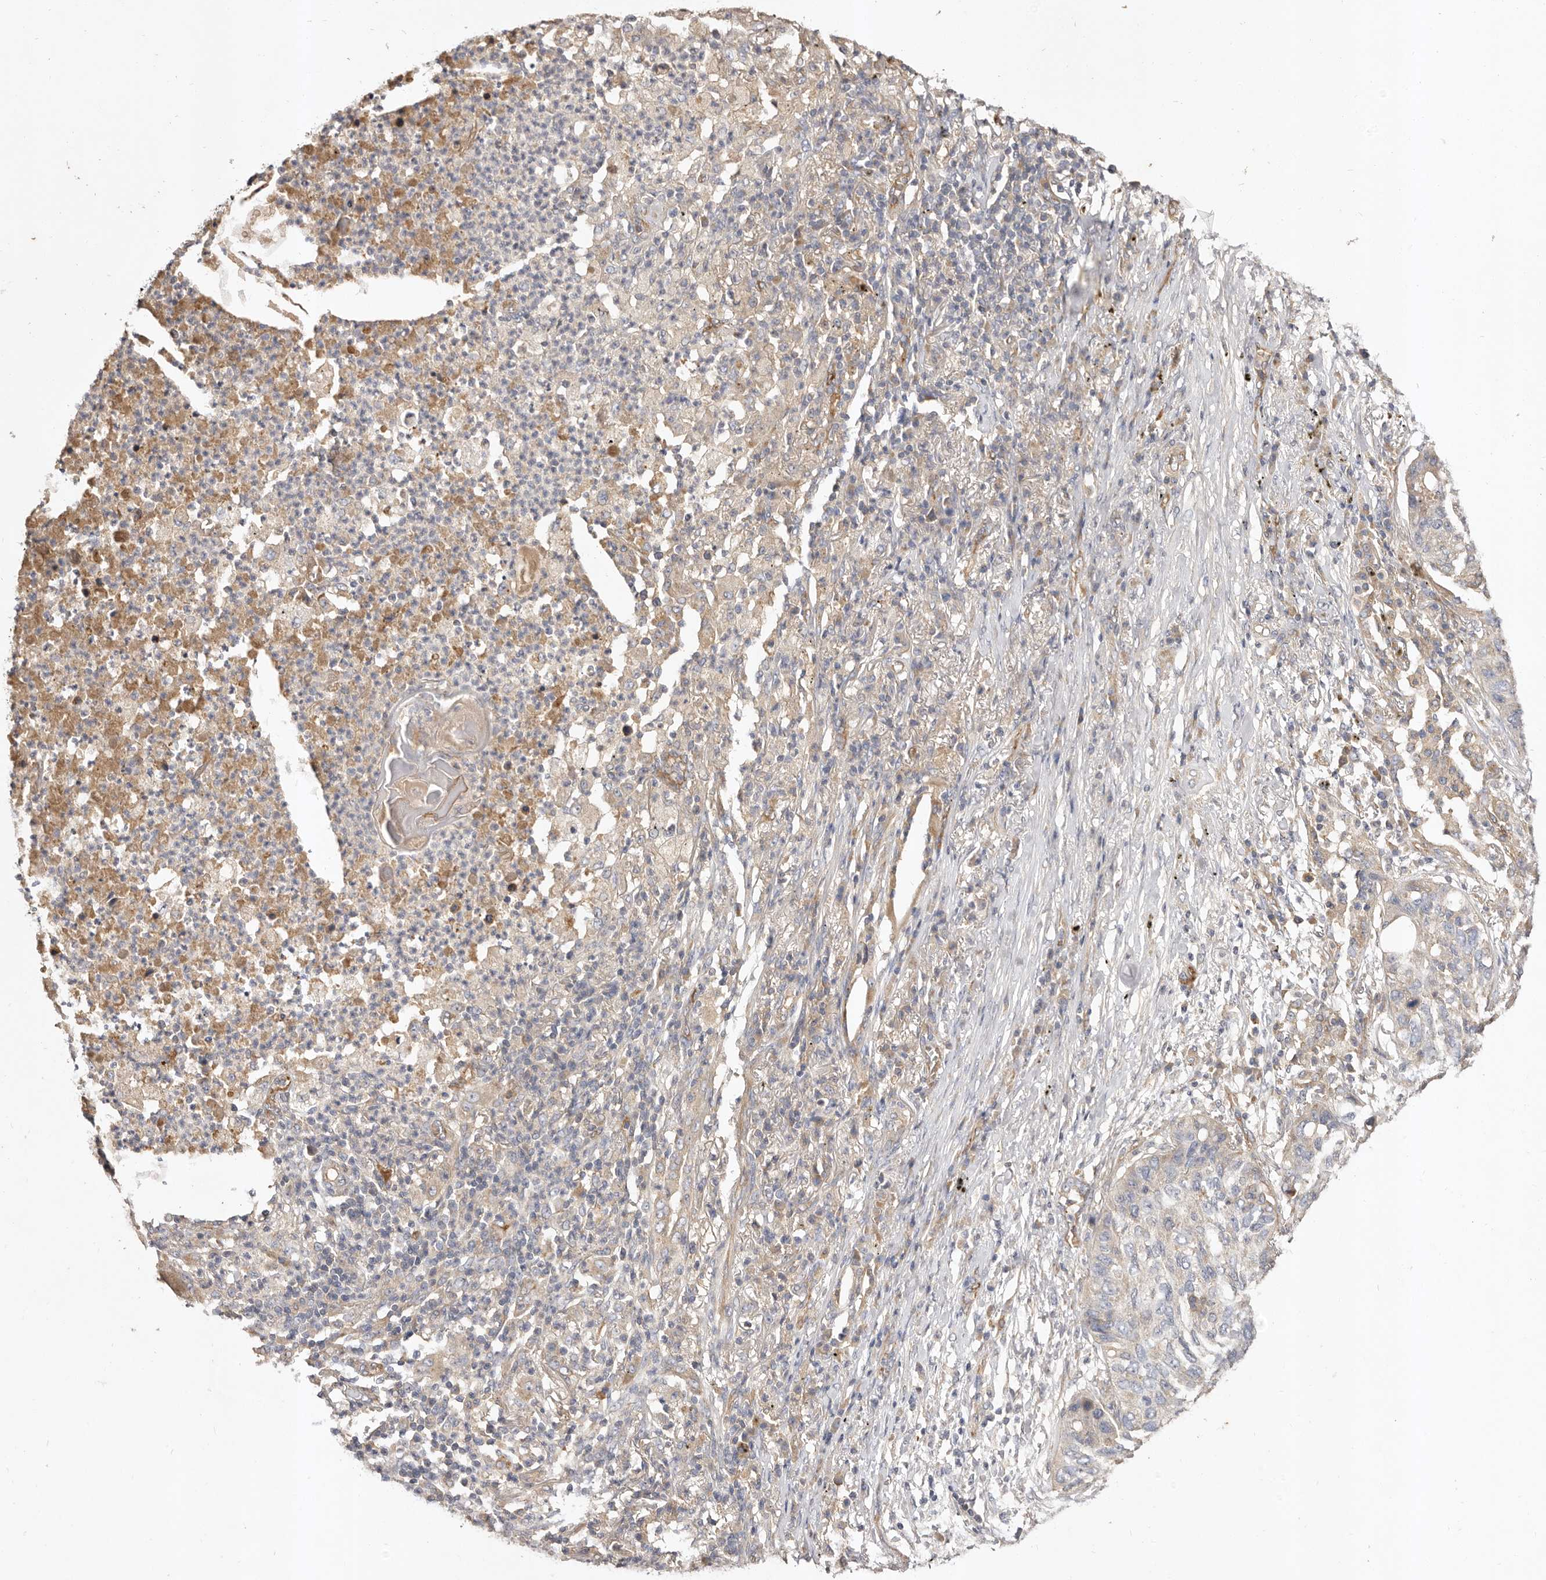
{"staining": {"intensity": "weak", "quantity": "<25%", "location": "cytoplasmic/membranous"}, "tissue": "lung cancer", "cell_type": "Tumor cells", "image_type": "cancer", "snomed": [{"axis": "morphology", "description": "Squamous cell carcinoma, NOS"}, {"axis": "topography", "description": "Lung"}], "caption": "Image shows no protein positivity in tumor cells of lung cancer (squamous cell carcinoma) tissue. (DAB (3,3'-diaminobenzidine) IHC with hematoxylin counter stain).", "gene": "ADAMTS9", "patient": {"sex": "female", "age": 63}}